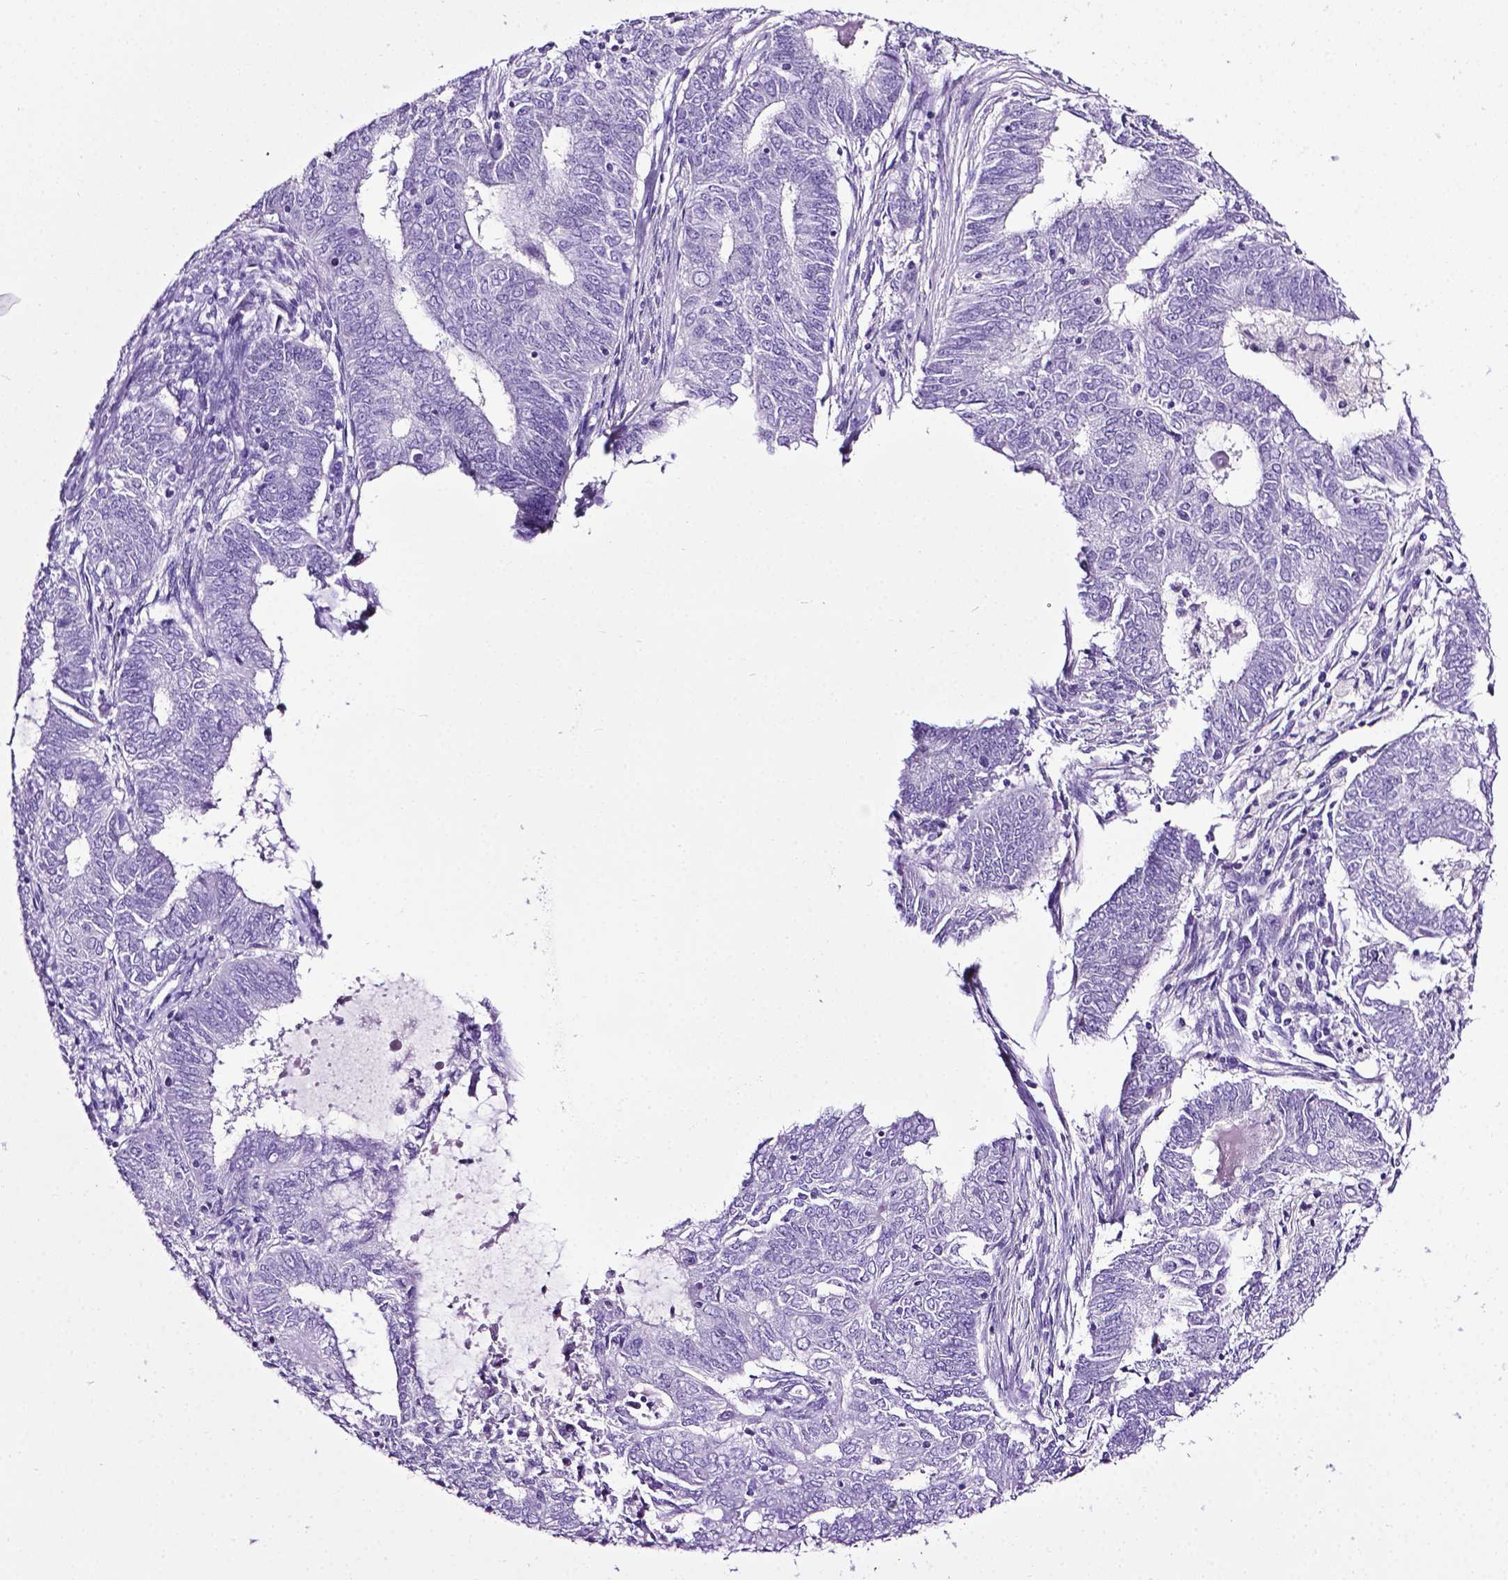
{"staining": {"intensity": "negative", "quantity": "none", "location": "none"}, "tissue": "endometrial cancer", "cell_type": "Tumor cells", "image_type": "cancer", "snomed": [{"axis": "morphology", "description": "Adenocarcinoma, NOS"}, {"axis": "topography", "description": "Endometrium"}], "caption": "High magnification brightfield microscopy of endometrial adenocarcinoma stained with DAB (brown) and counterstained with hematoxylin (blue): tumor cells show no significant expression.", "gene": "LELP1", "patient": {"sex": "female", "age": 62}}